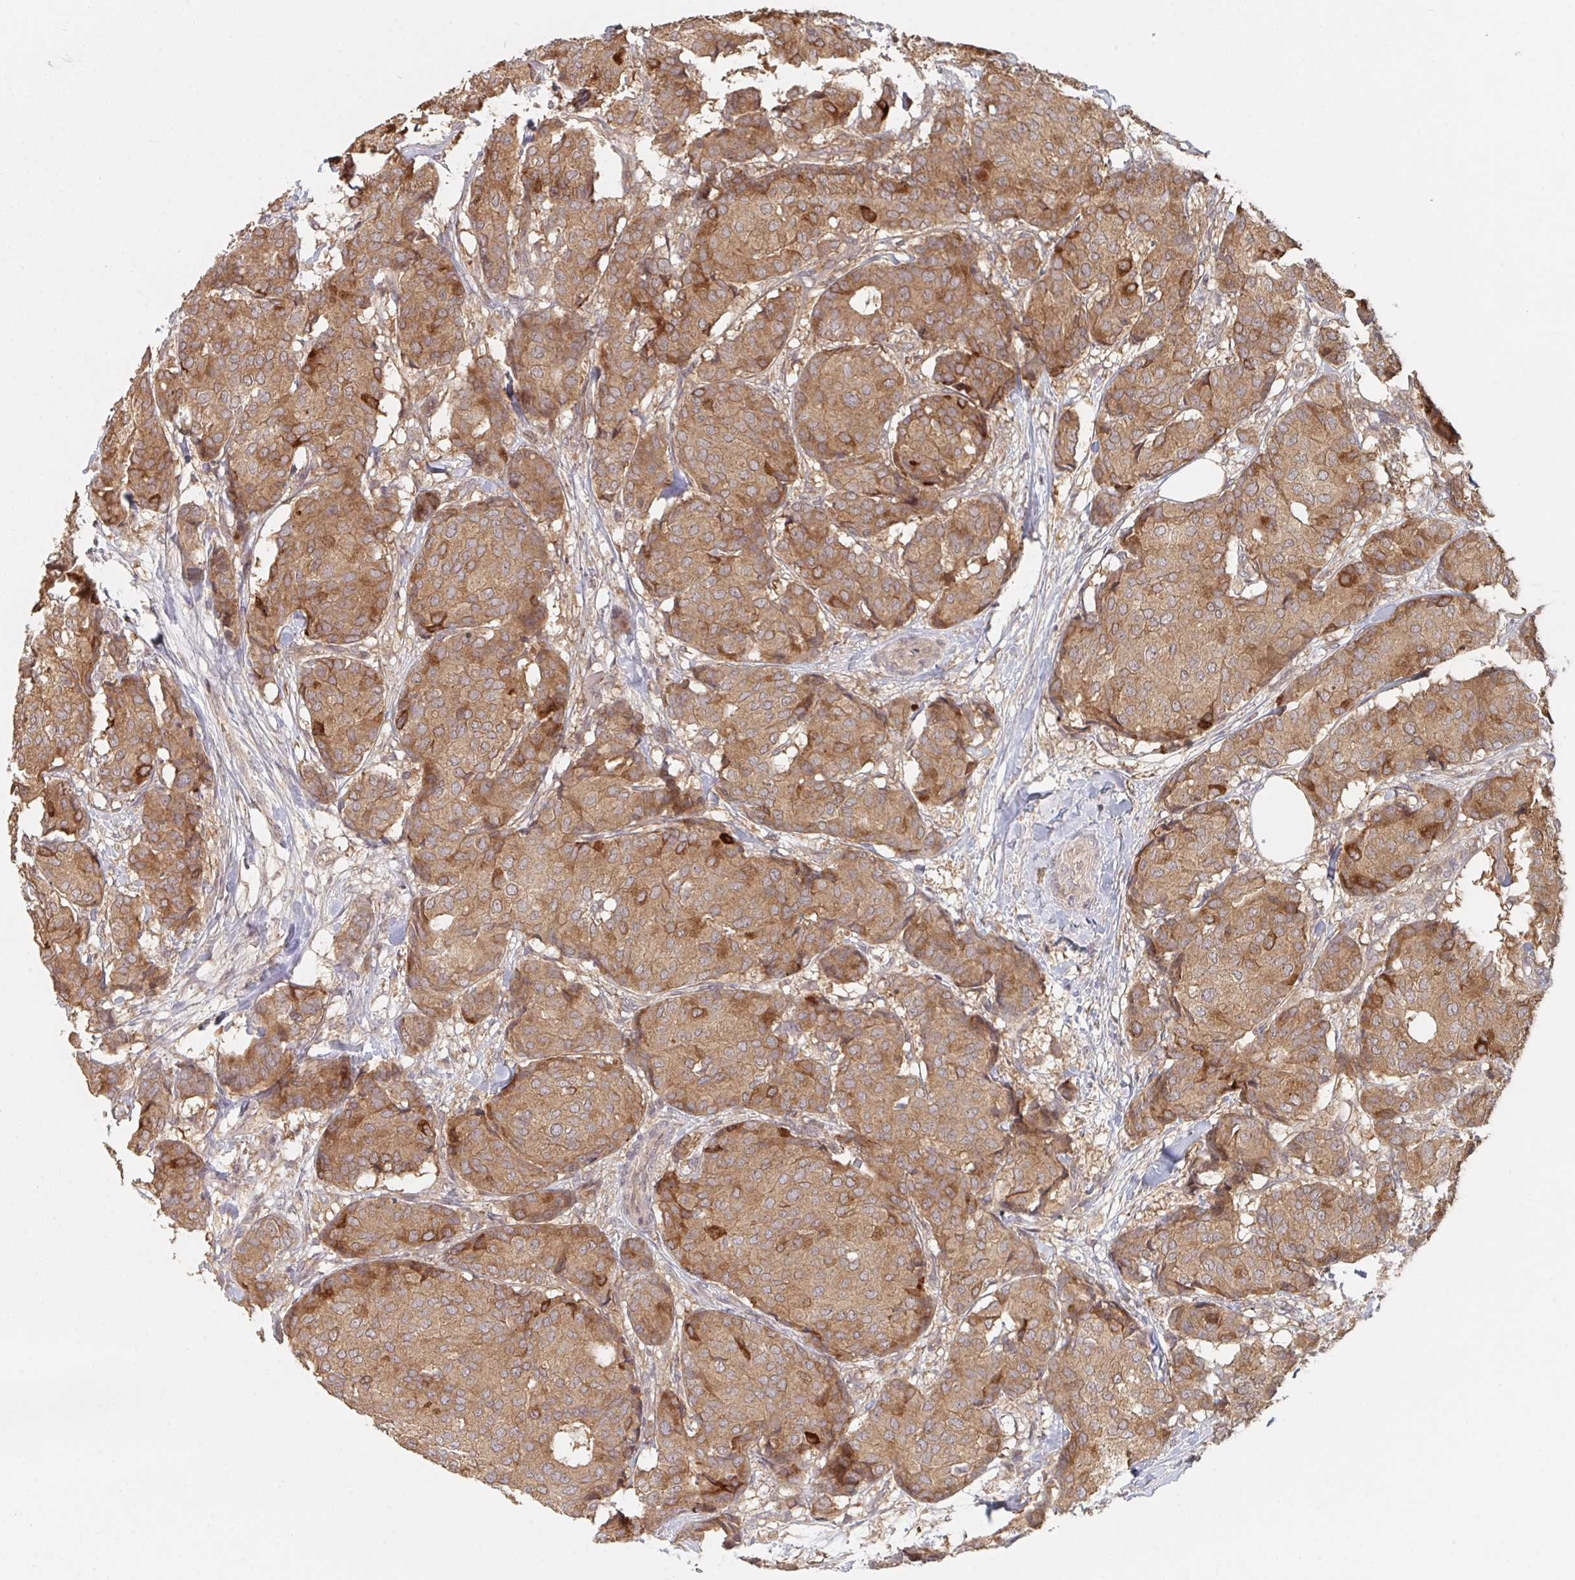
{"staining": {"intensity": "moderate", "quantity": ">75%", "location": "cytoplasmic/membranous"}, "tissue": "breast cancer", "cell_type": "Tumor cells", "image_type": "cancer", "snomed": [{"axis": "morphology", "description": "Duct carcinoma"}, {"axis": "topography", "description": "Breast"}], "caption": "Immunohistochemical staining of human breast cancer reveals moderate cytoplasmic/membranous protein positivity in about >75% of tumor cells. Nuclei are stained in blue.", "gene": "DCST1", "patient": {"sex": "female", "age": 75}}